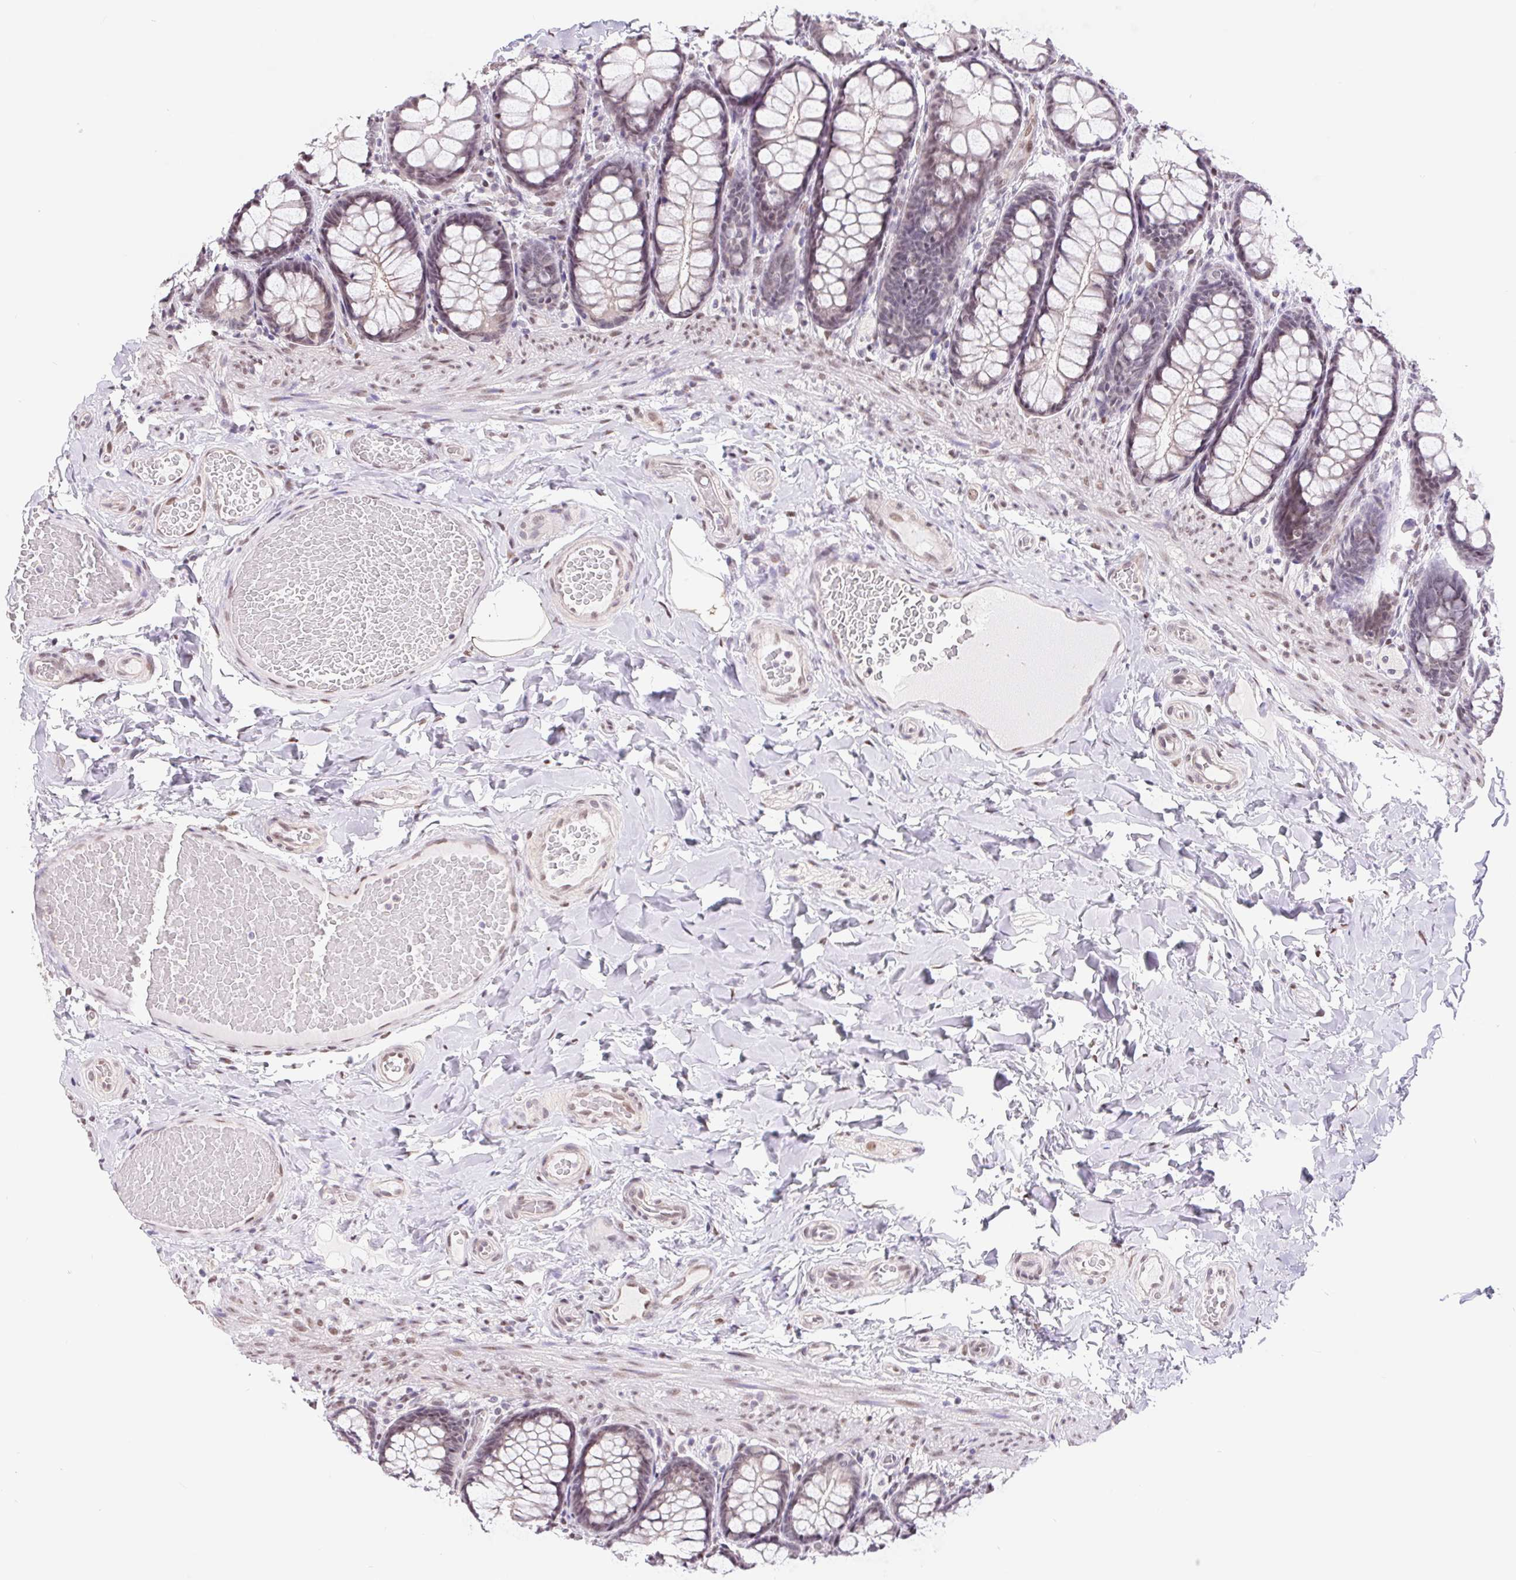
{"staining": {"intensity": "weak", "quantity": ">75%", "location": "nuclear"}, "tissue": "colon", "cell_type": "Endothelial cells", "image_type": "normal", "snomed": [{"axis": "morphology", "description": "Normal tissue, NOS"}, {"axis": "topography", "description": "Colon"}], "caption": "Colon stained for a protein demonstrates weak nuclear positivity in endothelial cells. (DAB (3,3'-diaminobenzidine) = brown stain, brightfield microscopy at high magnification).", "gene": "CAND1", "patient": {"sex": "male", "age": 47}}